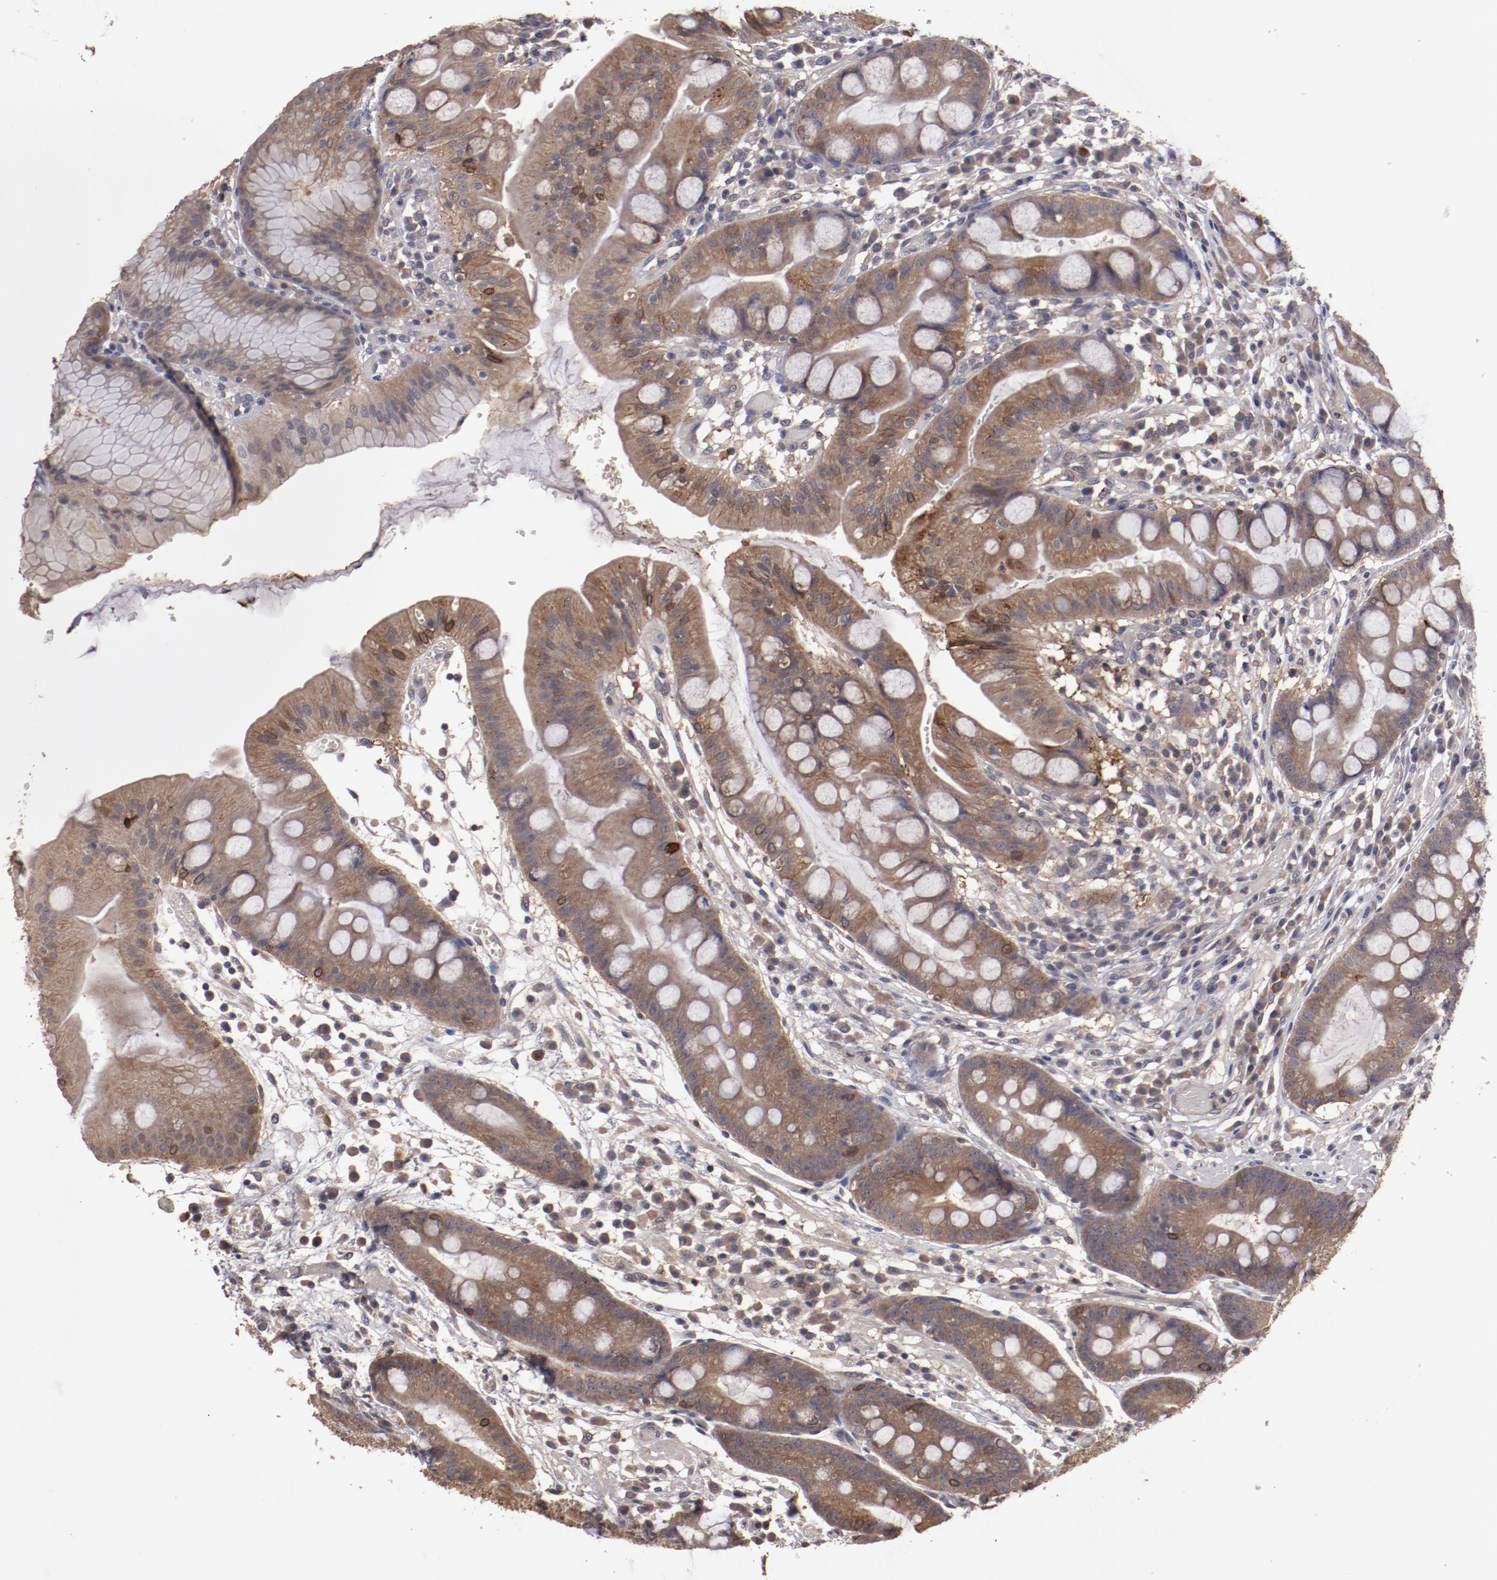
{"staining": {"intensity": "strong", "quantity": ">75%", "location": "cytoplasmic/membranous"}, "tissue": "stomach", "cell_type": "Glandular cells", "image_type": "normal", "snomed": [{"axis": "morphology", "description": "Normal tissue, NOS"}, {"axis": "morphology", "description": "Inflammation, NOS"}, {"axis": "topography", "description": "Stomach, lower"}], "caption": "Unremarkable stomach shows strong cytoplasmic/membranous positivity in approximately >75% of glandular cells, visualized by immunohistochemistry. (Stains: DAB (3,3'-diaminobenzidine) in brown, nuclei in blue, Microscopy: brightfield microscopy at high magnification).", "gene": "LRRC75B", "patient": {"sex": "male", "age": 59}}